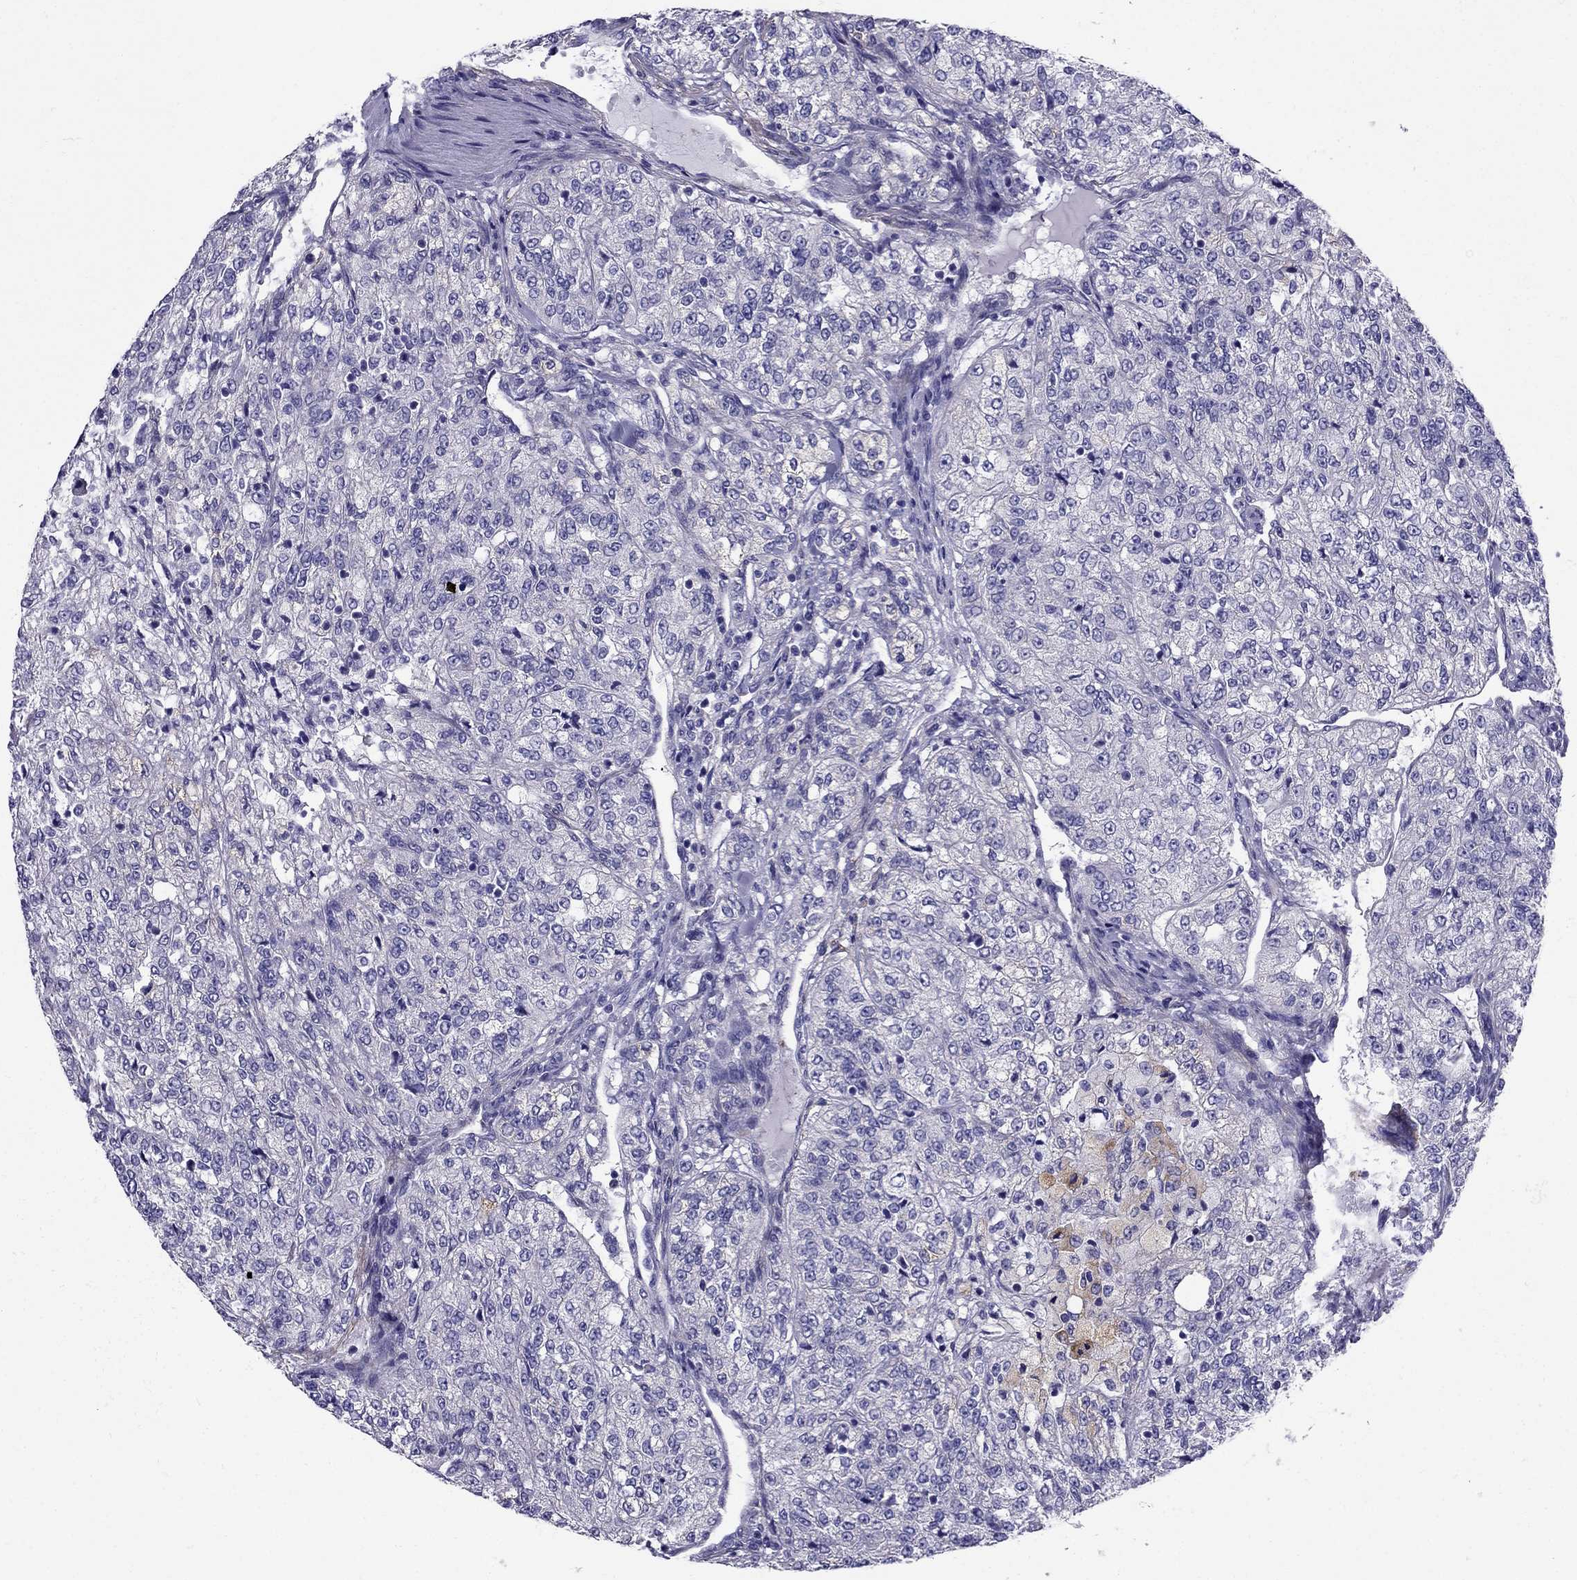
{"staining": {"intensity": "negative", "quantity": "none", "location": "none"}, "tissue": "renal cancer", "cell_type": "Tumor cells", "image_type": "cancer", "snomed": [{"axis": "morphology", "description": "Adenocarcinoma, NOS"}, {"axis": "topography", "description": "Kidney"}], "caption": "Tumor cells are negative for brown protein staining in renal cancer (adenocarcinoma).", "gene": "GPR50", "patient": {"sex": "female", "age": 63}}